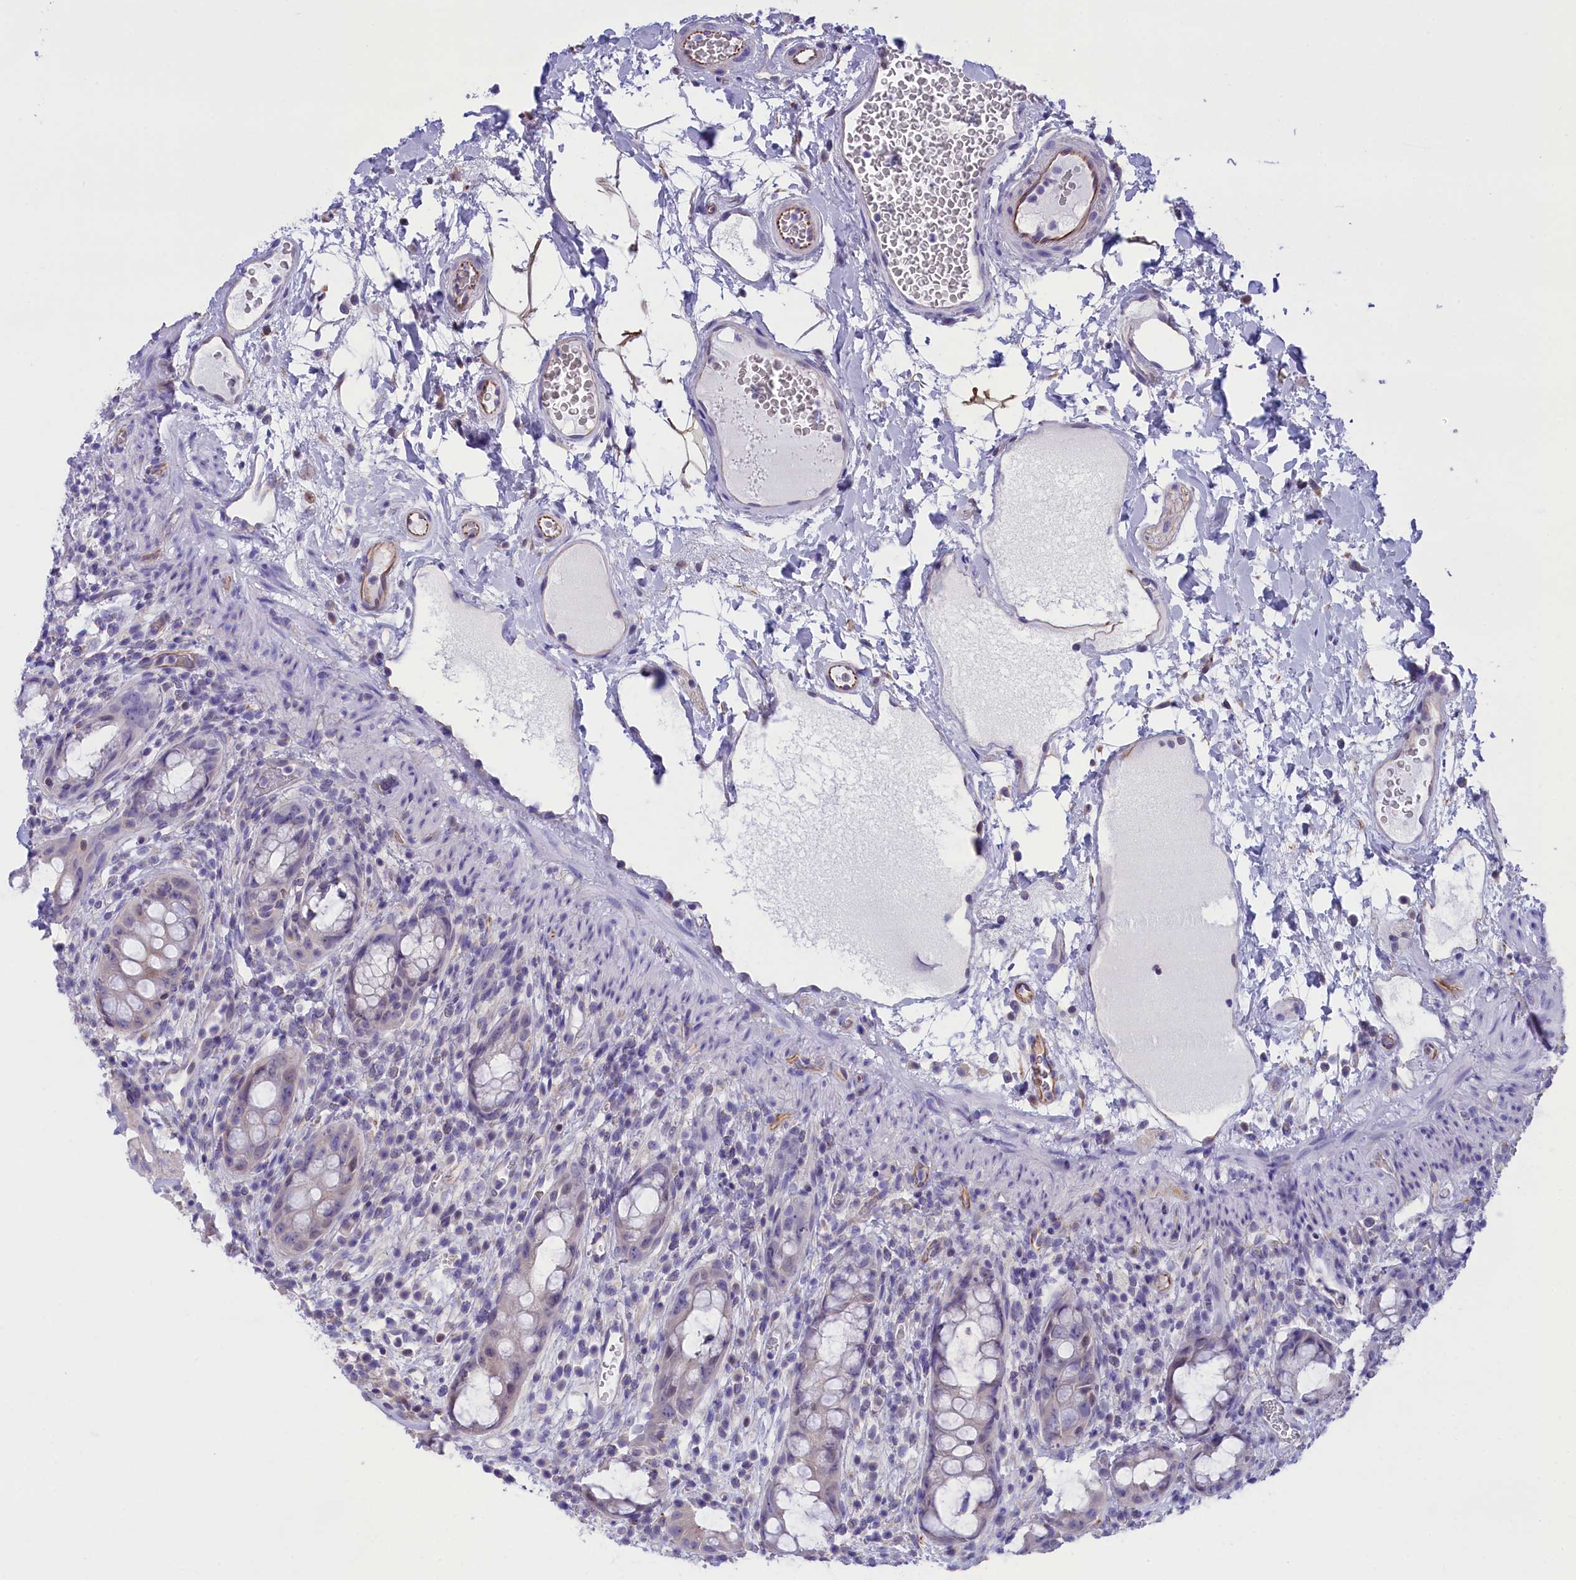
{"staining": {"intensity": "weak", "quantity": "25%-75%", "location": "cytoplasmic/membranous"}, "tissue": "rectum", "cell_type": "Glandular cells", "image_type": "normal", "snomed": [{"axis": "morphology", "description": "Normal tissue, NOS"}, {"axis": "topography", "description": "Rectum"}], "caption": "Benign rectum was stained to show a protein in brown. There is low levels of weak cytoplasmic/membranous expression in approximately 25%-75% of glandular cells. The staining is performed using DAB (3,3'-diaminobenzidine) brown chromogen to label protein expression. The nuclei are counter-stained blue using hematoxylin.", "gene": "TACSTD2", "patient": {"sex": "female", "age": 57}}